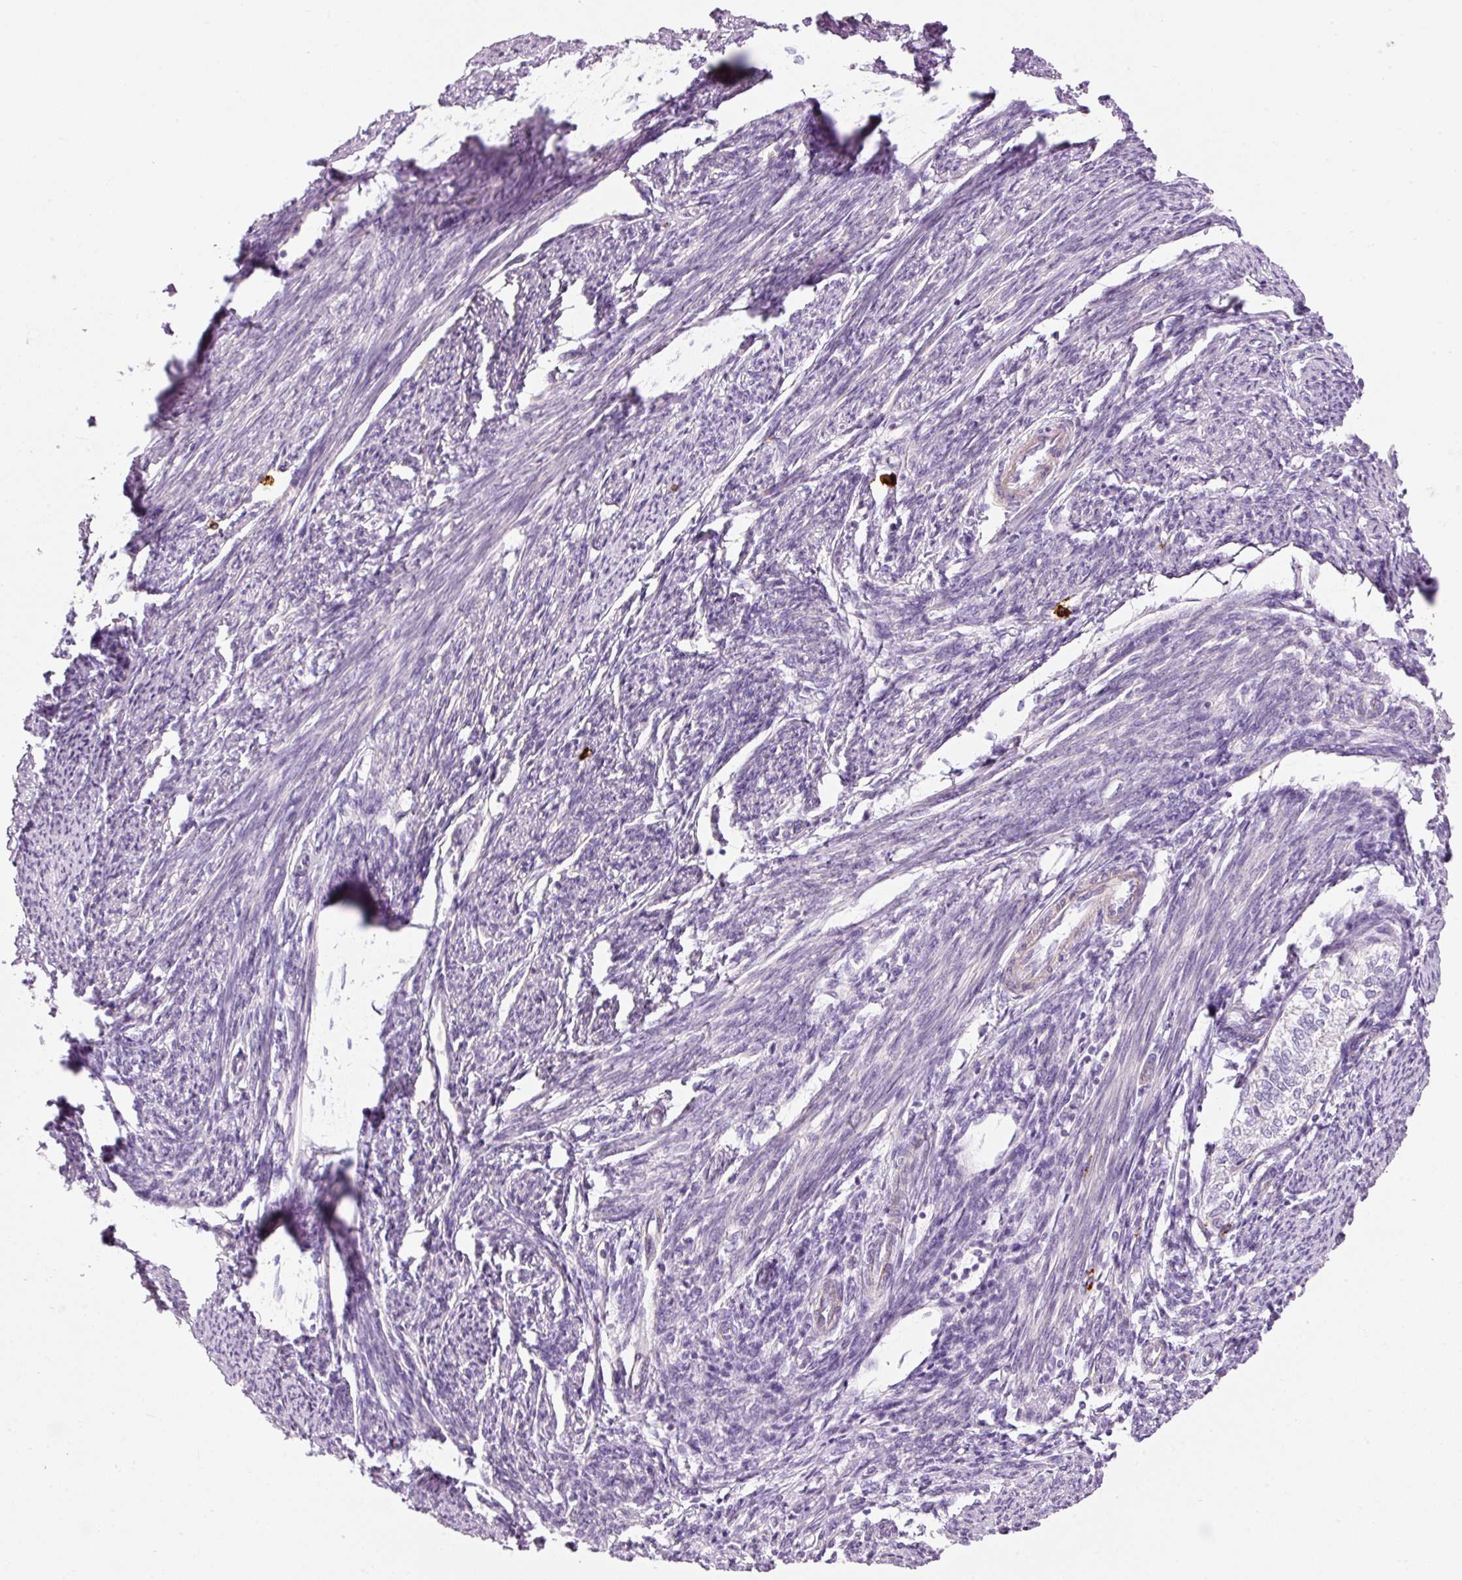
{"staining": {"intensity": "moderate", "quantity": "25%-75%", "location": "cytoplasmic/membranous"}, "tissue": "smooth muscle", "cell_type": "Smooth muscle cells", "image_type": "normal", "snomed": [{"axis": "morphology", "description": "Normal tissue, NOS"}, {"axis": "topography", "description": "Smooth muscle"}, {"axis": "topography", "description": "Uterus"}], "caption": "Smooth muscle cells reveal medium levels of moderate cytoplasmic/membranous expression in approximately 25%-75% of cells in normal smooth muscle. Nuclei are stained in blue.", "gene": "MAP3K3", "patient": {"sex": "female", "age": 59}}